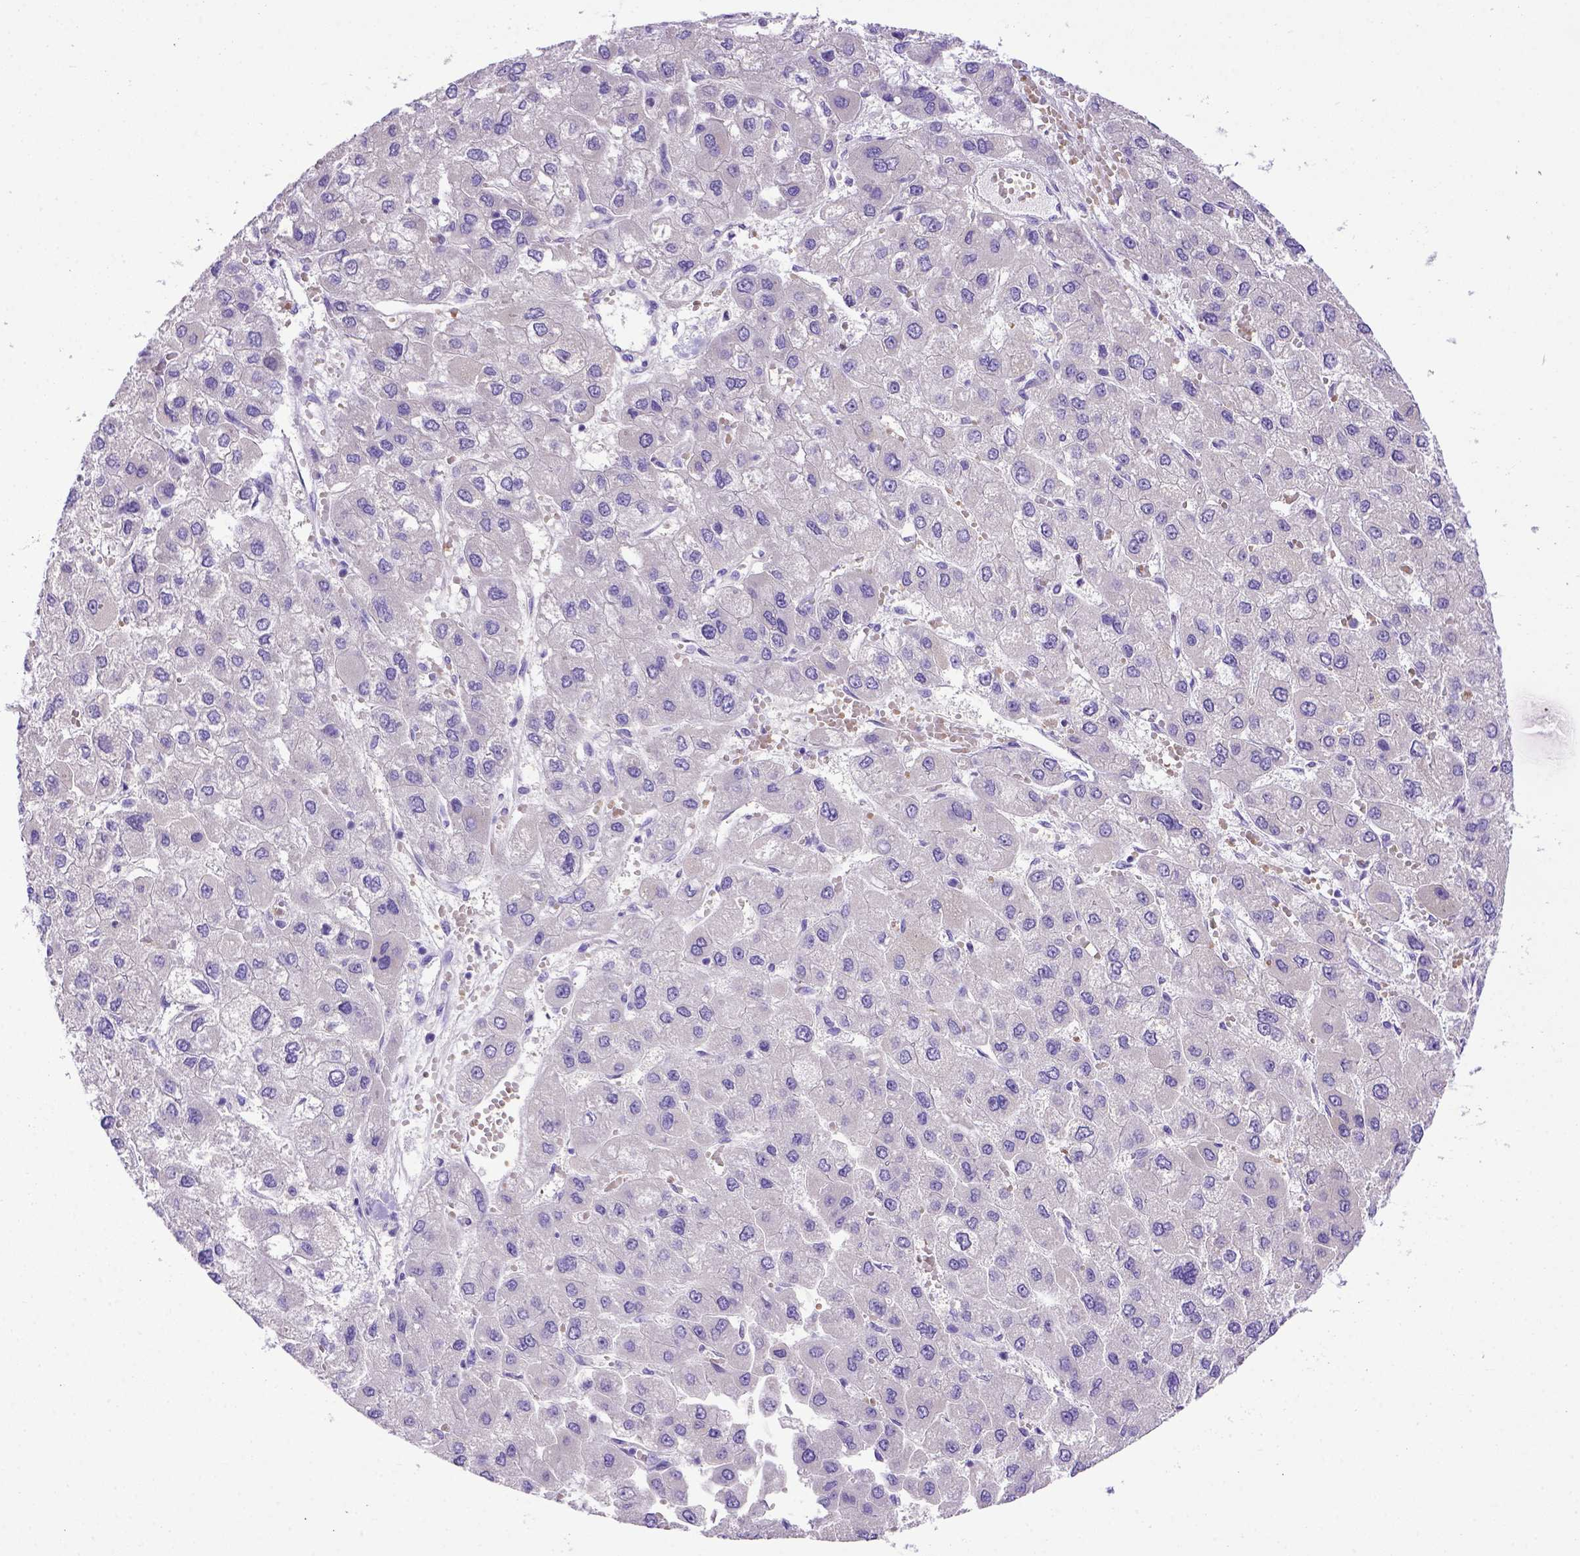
{"staining": {"intensity": "negative", "quantity": "none", "location": "none"}, "tissue": "liver cancer", "cell_type": "Tumor cells", "image_type": "cancer", "snomed": [{"axis": "morphology", "description": "Carcinoma, Hepatocellular, NOS"}, {"axis": "topography", "description": "Liver"}], "caption": "A photomicrograph of human hepatocellular carcinoma (liver) is negative for staining in tumor cells. Nuclei are stained in blue.", "gene": "ADAM12", "patient": {"sex": "female", "age": 41}}